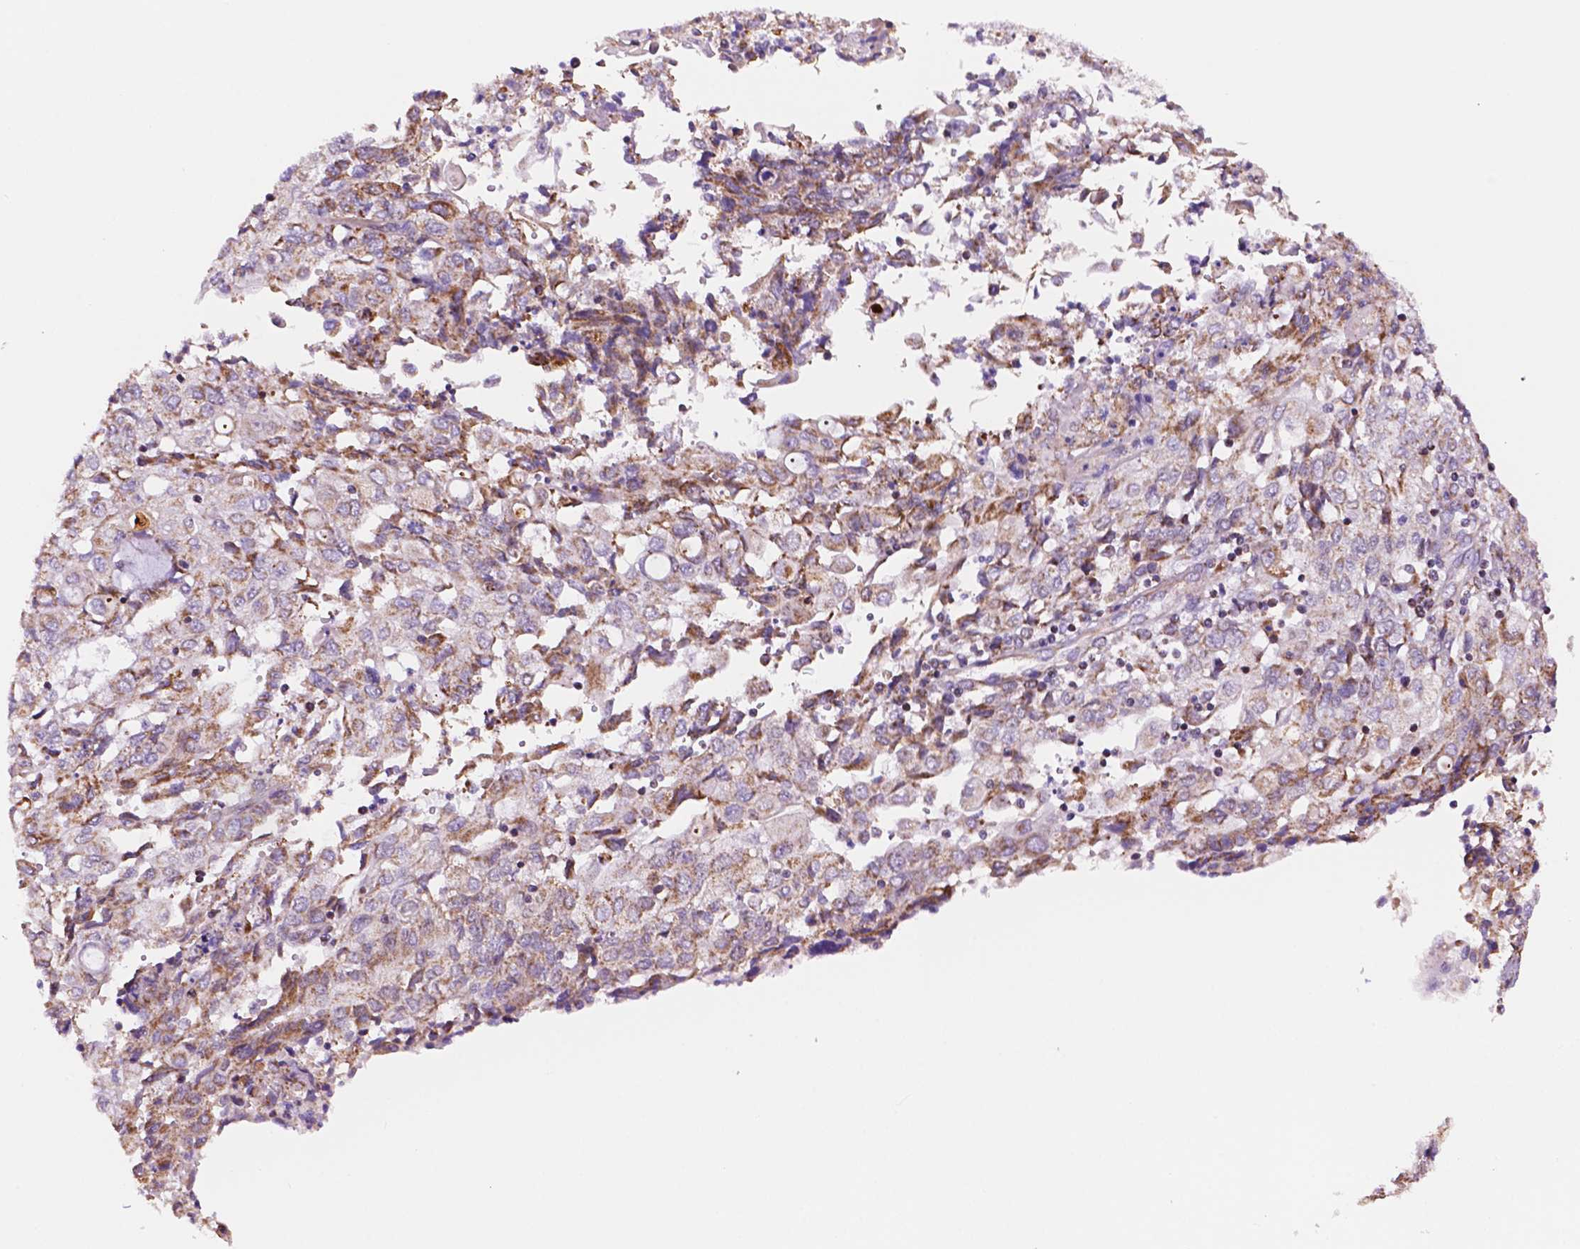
{"staining": {"intensity": "moderate", "quantity": ">75%", "location": "cytoplasmic/membranous"}, "tissue": "endometrial cancer", "cell_type": "Tumor cells", "image_type": "cancer", "snomed": [{"axis": "morphology", "description": "Adenocarcinoma, NOS"}, {"axis": "topography", "description": "Endometrium"}], "caption": "Immunohistochemistry (IHC) histopathology image of human endometrial cancer (adenocarcinoma) stained for a protein (brown), which shows medium levels of moderate cytoplasmic/membranous positivity in about >75% of tumor cells.", "gene": "GEMIN4", "patient": {"sex": "female", "age": 54}}